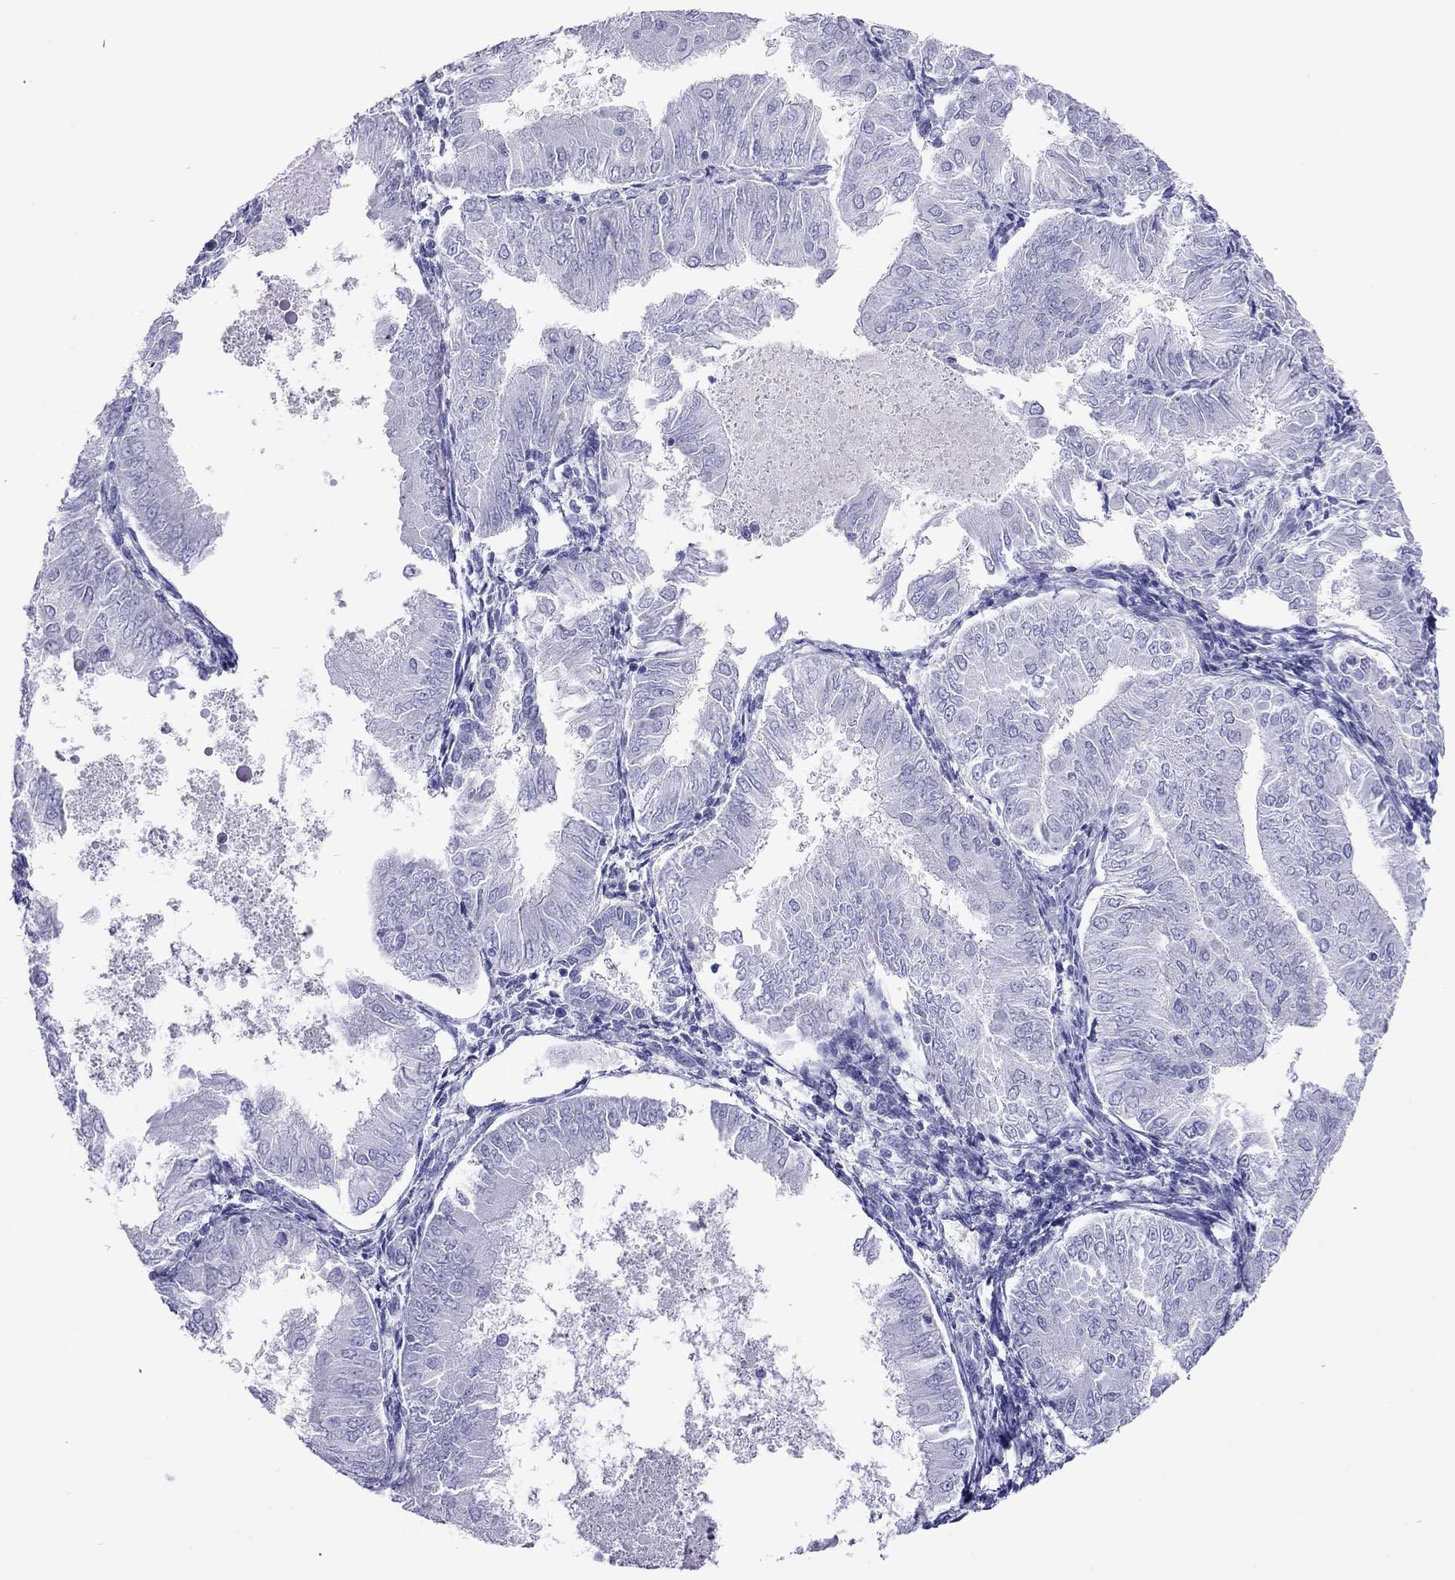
{"staining": {"intensity": "negative", "quantity": "none", "location": "none"}, "tissue": "endometrial cancer", "cell_type": "Tumor cells", "image_type": "cancer", "snomed": [{"axis": "morphology", "description": "Adenocarcinoma, NOS"}, {"axis": "topography", "description": "Endometrium"}], "caption": "Immunohistochemistry of endometrial cancer (adenocarcinoma) displays no positivity in tumor cells. (DAB immunohistochemistry with hematoxylin counter stain).", "gene": "PTPRN", "patient": {"sex": "female", "age": 53}}